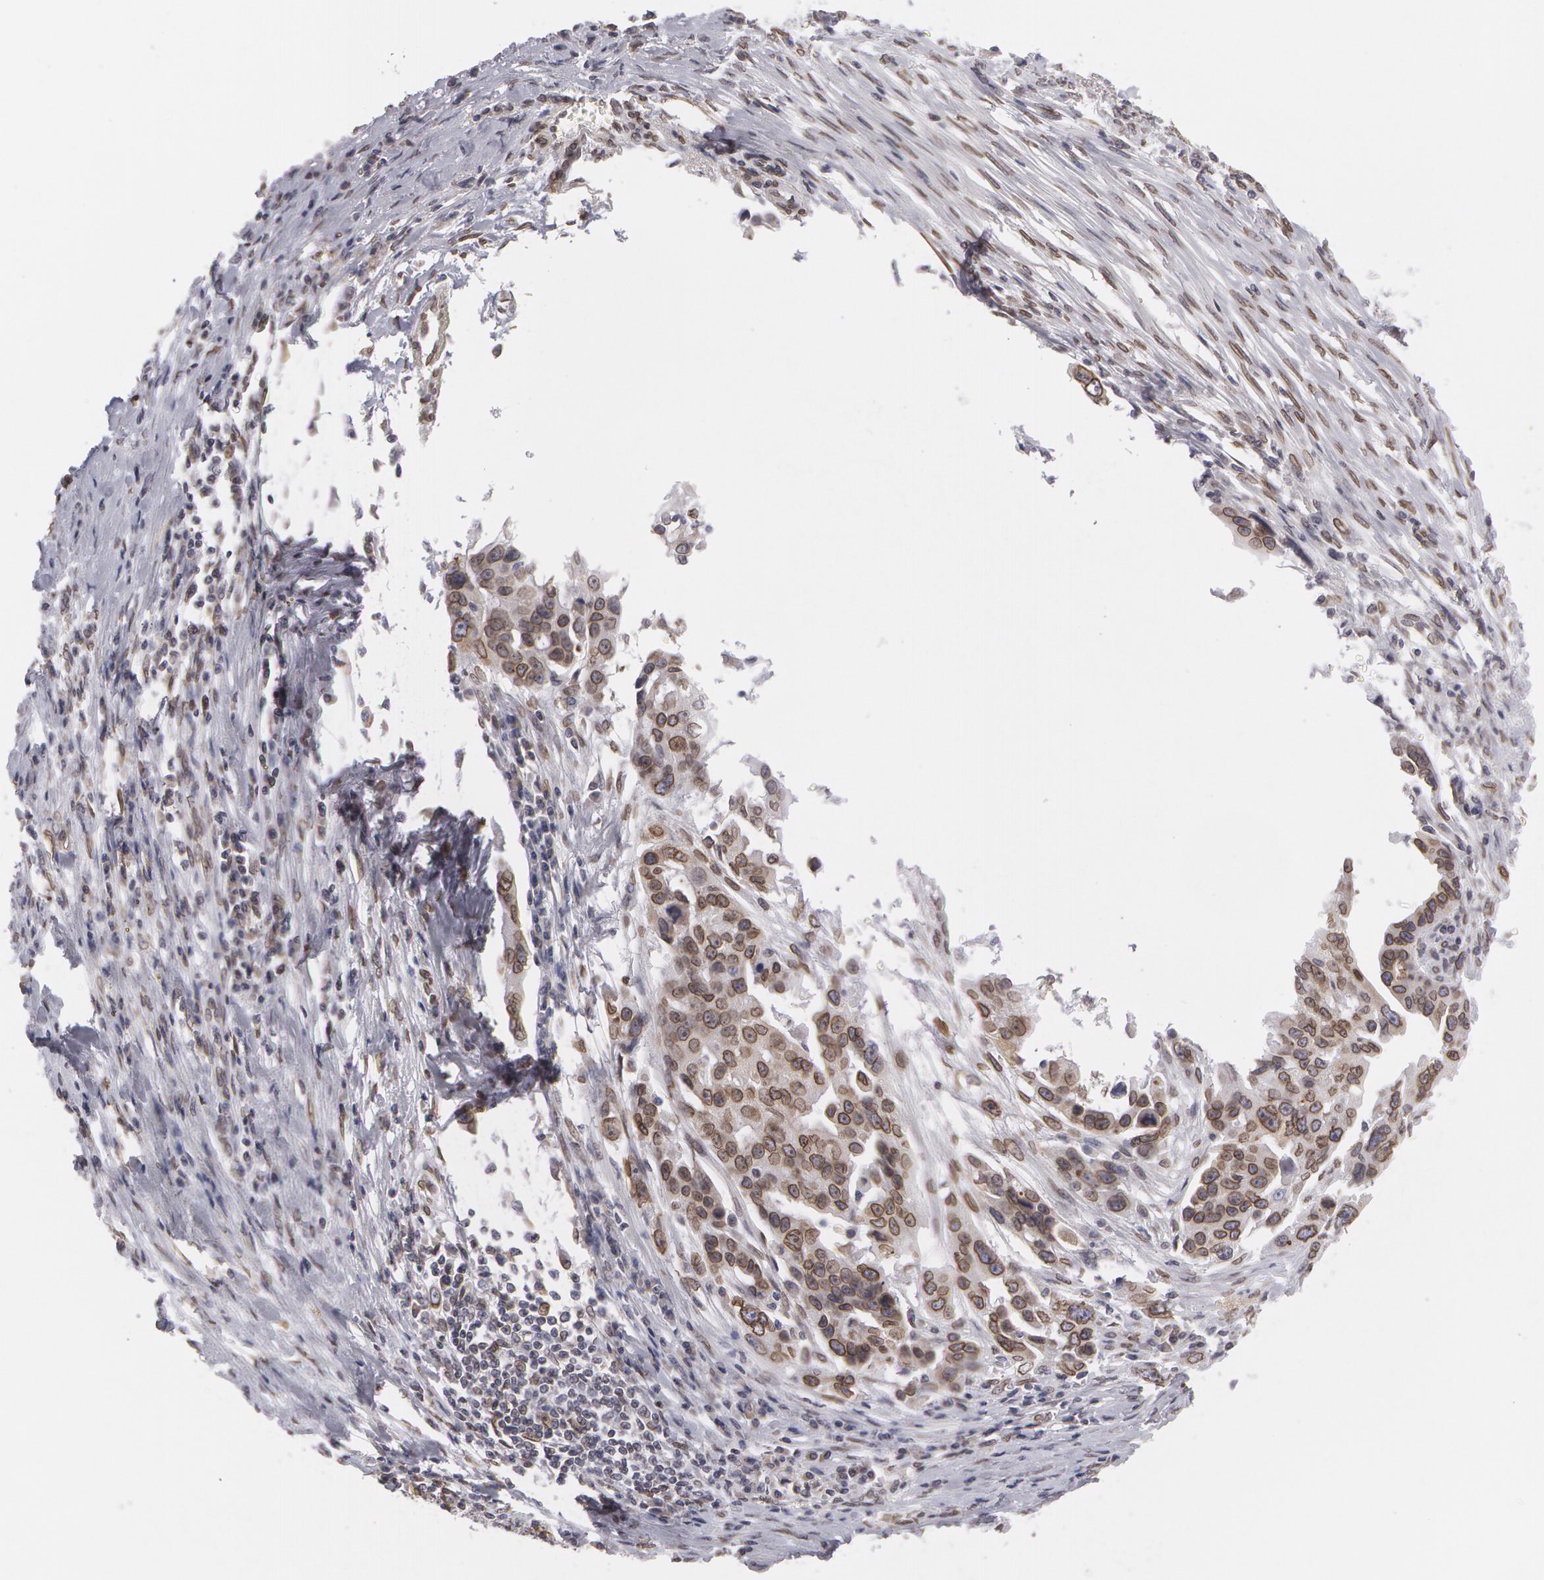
{"staining": {"intensity": "weak", "quantity": "25%-75%", "location": "nuclear"}, "tissue": "ovarian cancer", "cell_type": "Tumor cells", "image_type": "cancer", "snomed": [{"axis": "morphology", "description": "Carcinoma, endometroid"}, {"axis": "topography", "description": "Ovary"}], "caption": "High-magnification brightfield microscopy of ovarian cancer (endometroid carcinoma) stained with DAB (3,3'-diaminobenzidine) (brown) and counterstained with hematoxylin (blue). tumor cells exhibit weak nuclear expression is present in approximately25%-75% of cells.", "gene": "EMD", "patient": {"sex": "female", "age": 75}}